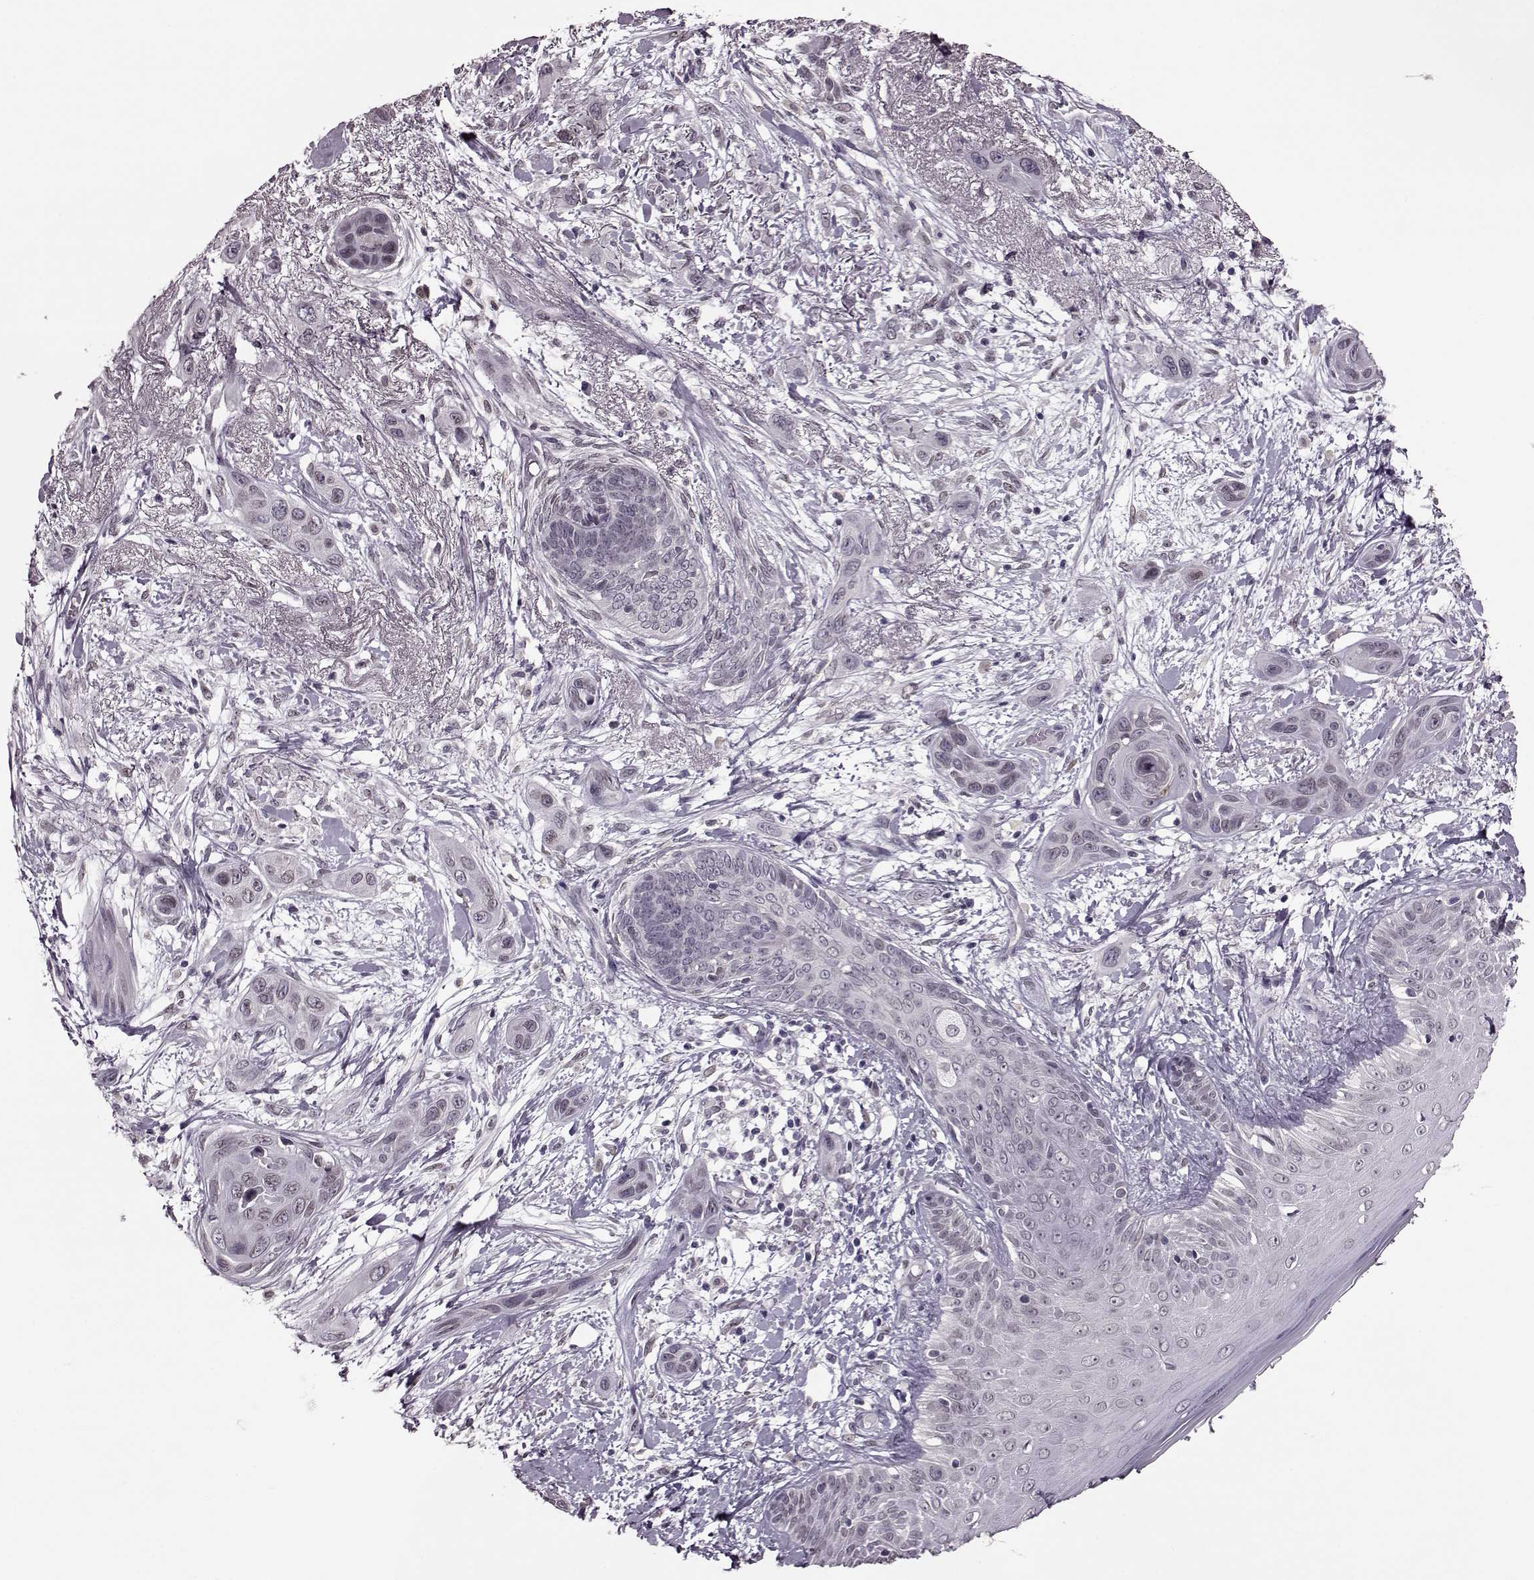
{"staining": {"intensity": "negative", "quantity": "none", "location": "none"}, "tissue": "skin cancer", "cell_type": "Tumor cells", "image_type": "cancer", "snomed": [{"axis": "morphology", "description": "Squamous cell carcinoma, NOS"}, {"axis": "topography", "description": "Skin"}], "caption": "Skin cancer (squamous cell carcinoma) was stained to show a protein in brown. There is no significant positivity in tumor cells. (Immunohistochemistry, brightfield microscopy, high magnification).", "gene": "STX1B", "patient": {"sex": "male", "age": 79}}